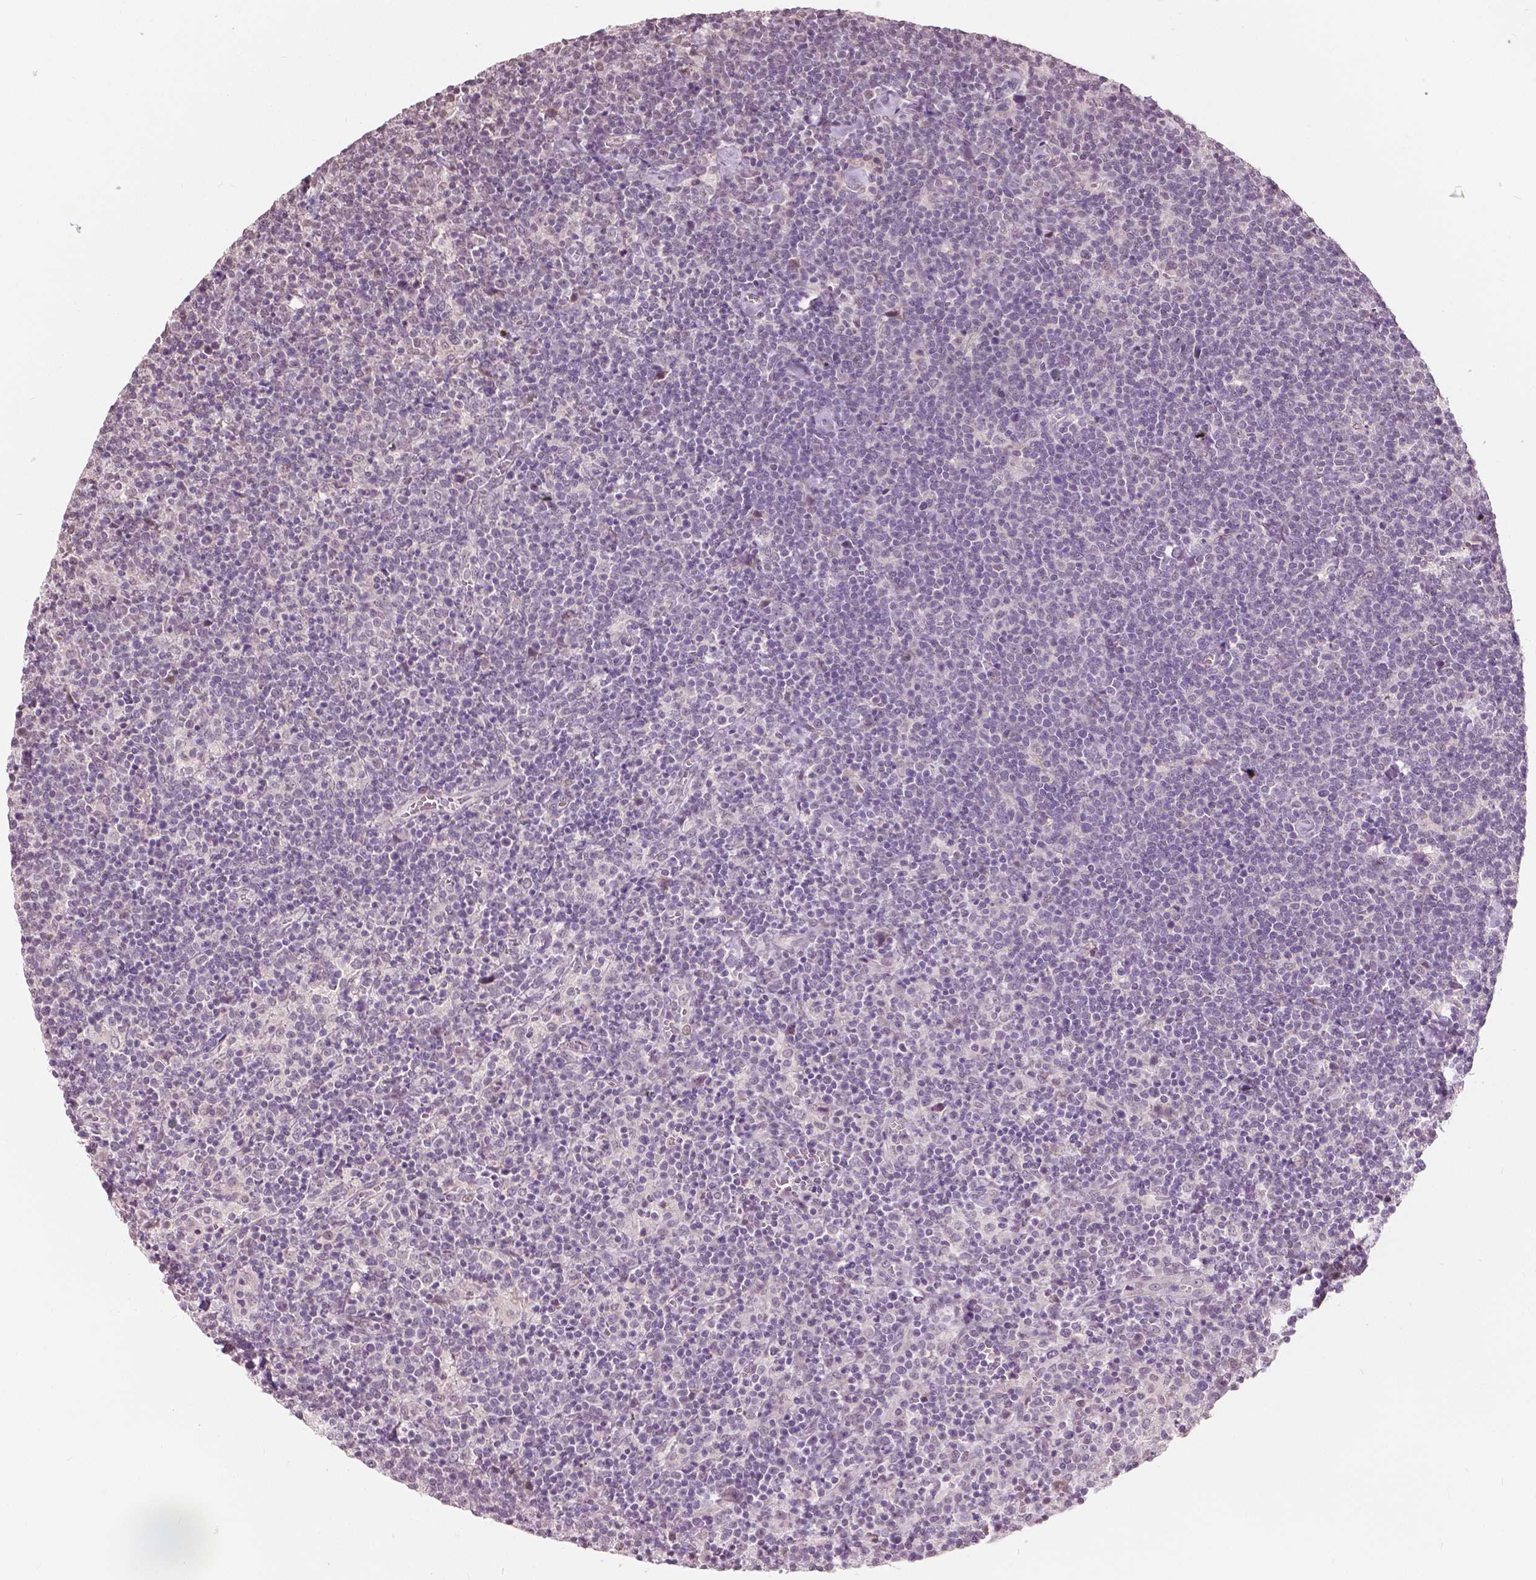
{"staining": {"intensity": "negative", "quantity": "none", "location": "none"}, "tissue": "lymphoma", "cell_type": "Tumor cells", "image_type": "cancer", "snomed": [{"axis": "morphology", "description": "Malignant lymphoma, non-Hodgkin's type, High grade"}, {"axis": "topography", "description": "Lymph node"}], "caption": "High power microscopy histopathology image of an IHC micrograph of high-grade malignant lymphoma, non-Hodgkin's type, revealing no significant expression in tumor cells.", "gene": "HOXA10", "patient": {"sex": "male", "age": 61}}